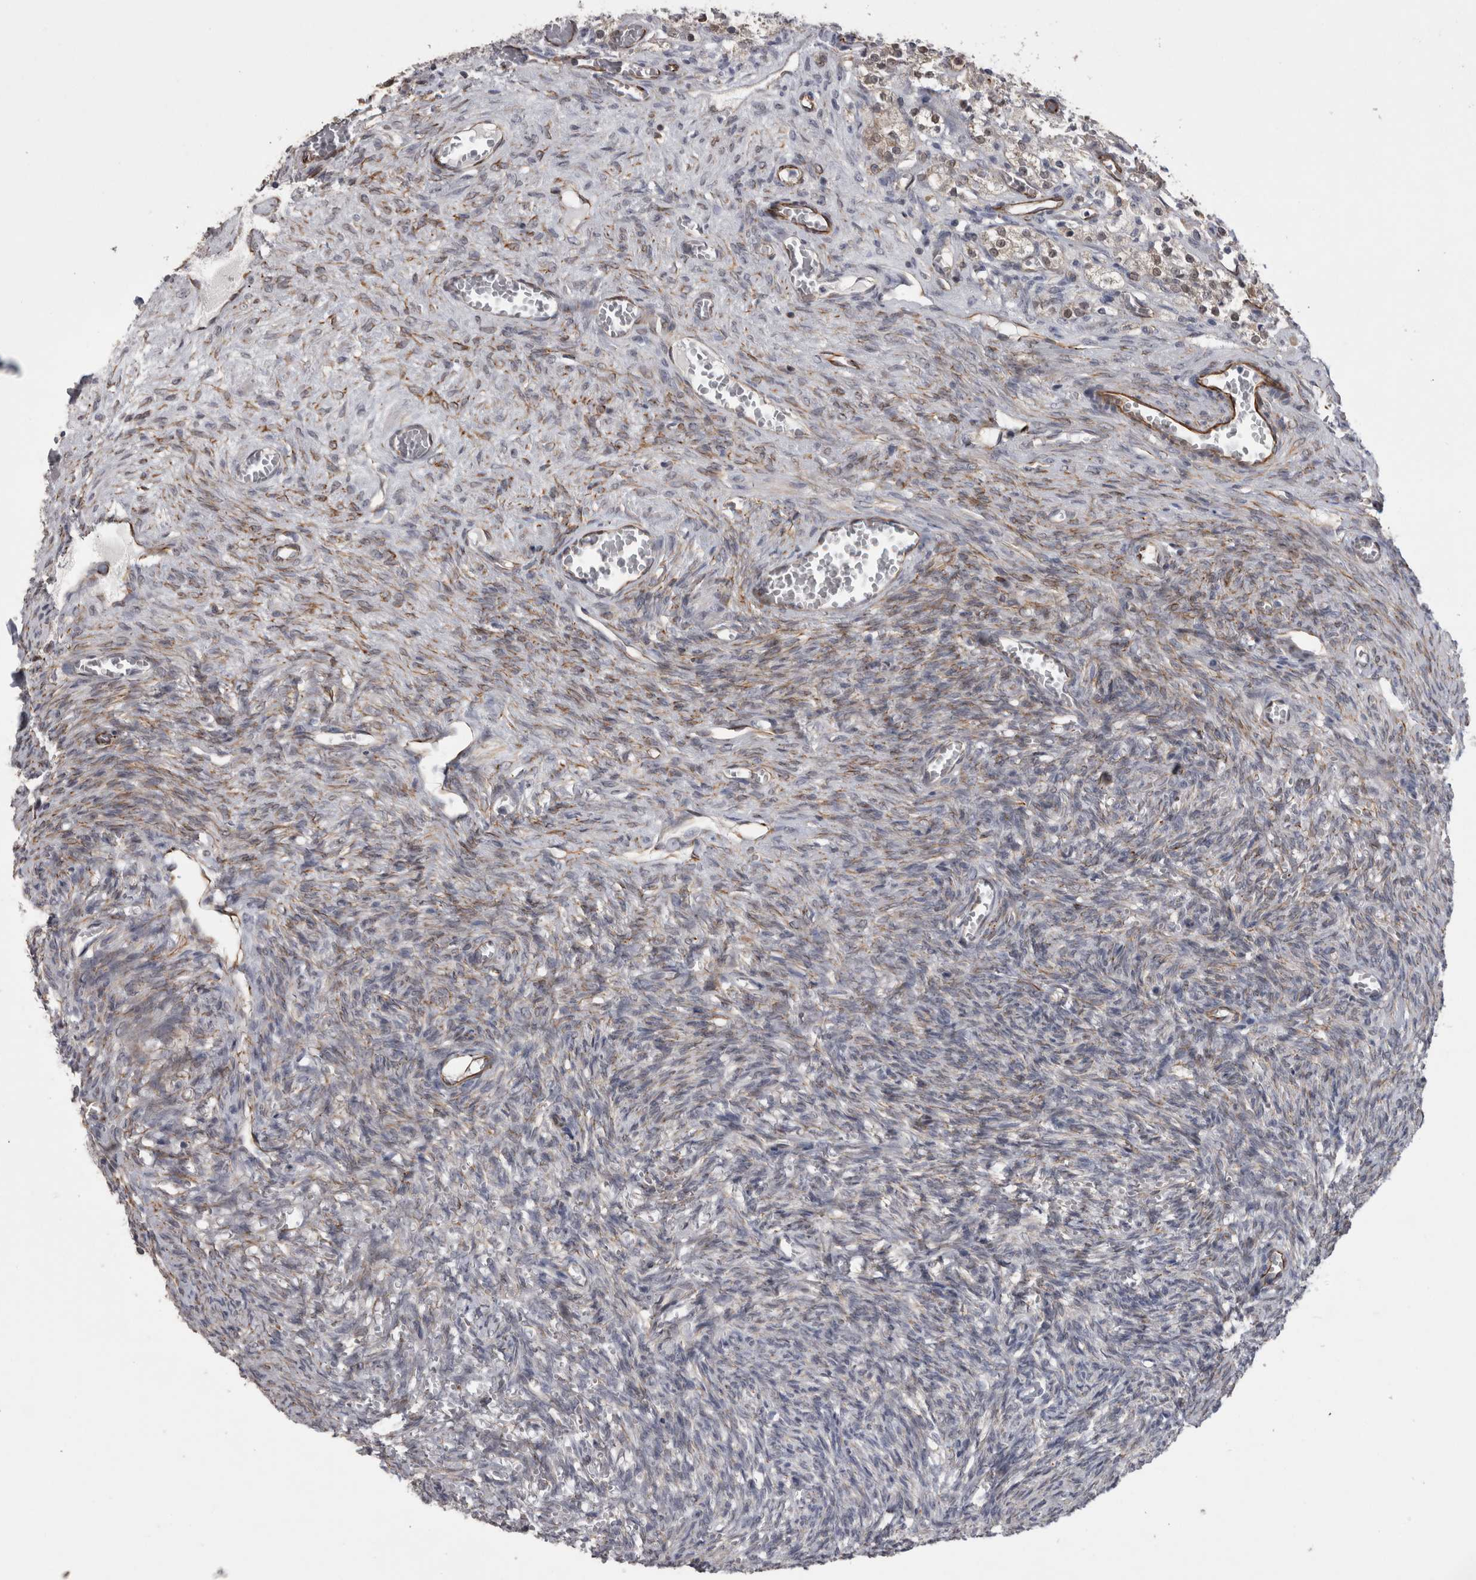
{"staining": {"intensity": "negative", "quantity": "none", "location": "none"}, "tissue": "ovary", "cell_type": "Ovarian stroma cells", "image_type": "normal", "snomed": [{"axis": "morphology", "description": "Normal tissue, NOS"}, {"axis": "topography", "description": "Ovary"}], "caption": "A high-resolution image shows immunohistochemistry (IHC) staining of normal ovary, which shows no significant positivity in ovarian stroma cells. (DAB (3,3'-diaminobenzidine) immunohistochemistry (IHC), high magnification).", "gene": "ACOT7", "patient": {"sex": "female", "age": 27}}